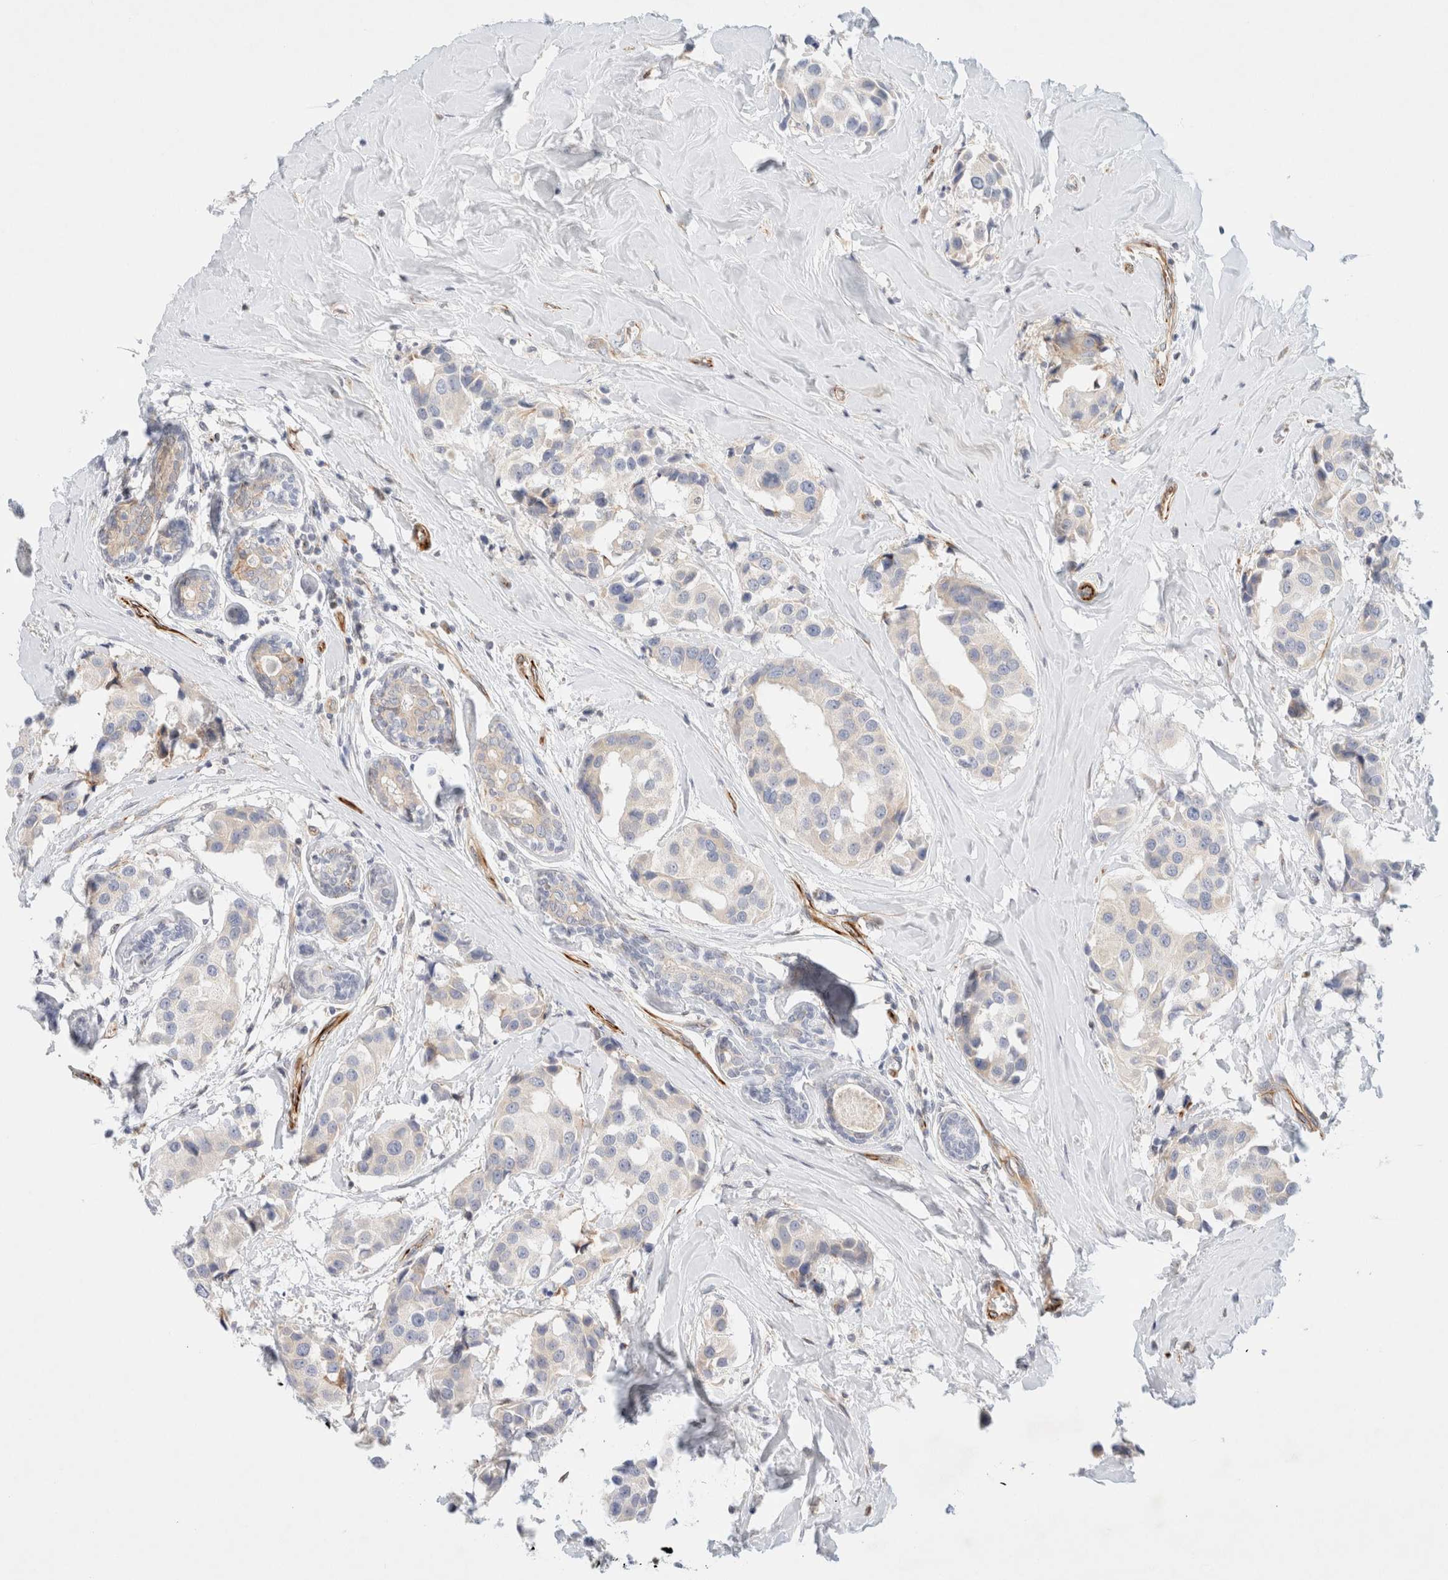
{"staining": {"intensity": "negative", "quantity": "none", "location": "none"}, "tissue": "breast cancer", "cell_type": "Tumor cells", "image_type": "cancer", "snomed": [{"axis": "morphology", "description": "Normal tissue, NOS"}, {"axis": "morphology", "description": "Duct carcinoma"}, {"axis": "topography", "description": "Breast"}], "caption": "Tumor cells show no significant protein expression in intraductal carcinoma (breast).", "gene": "SLC25A48", "patient": {"sex": "female", "age": 39}}